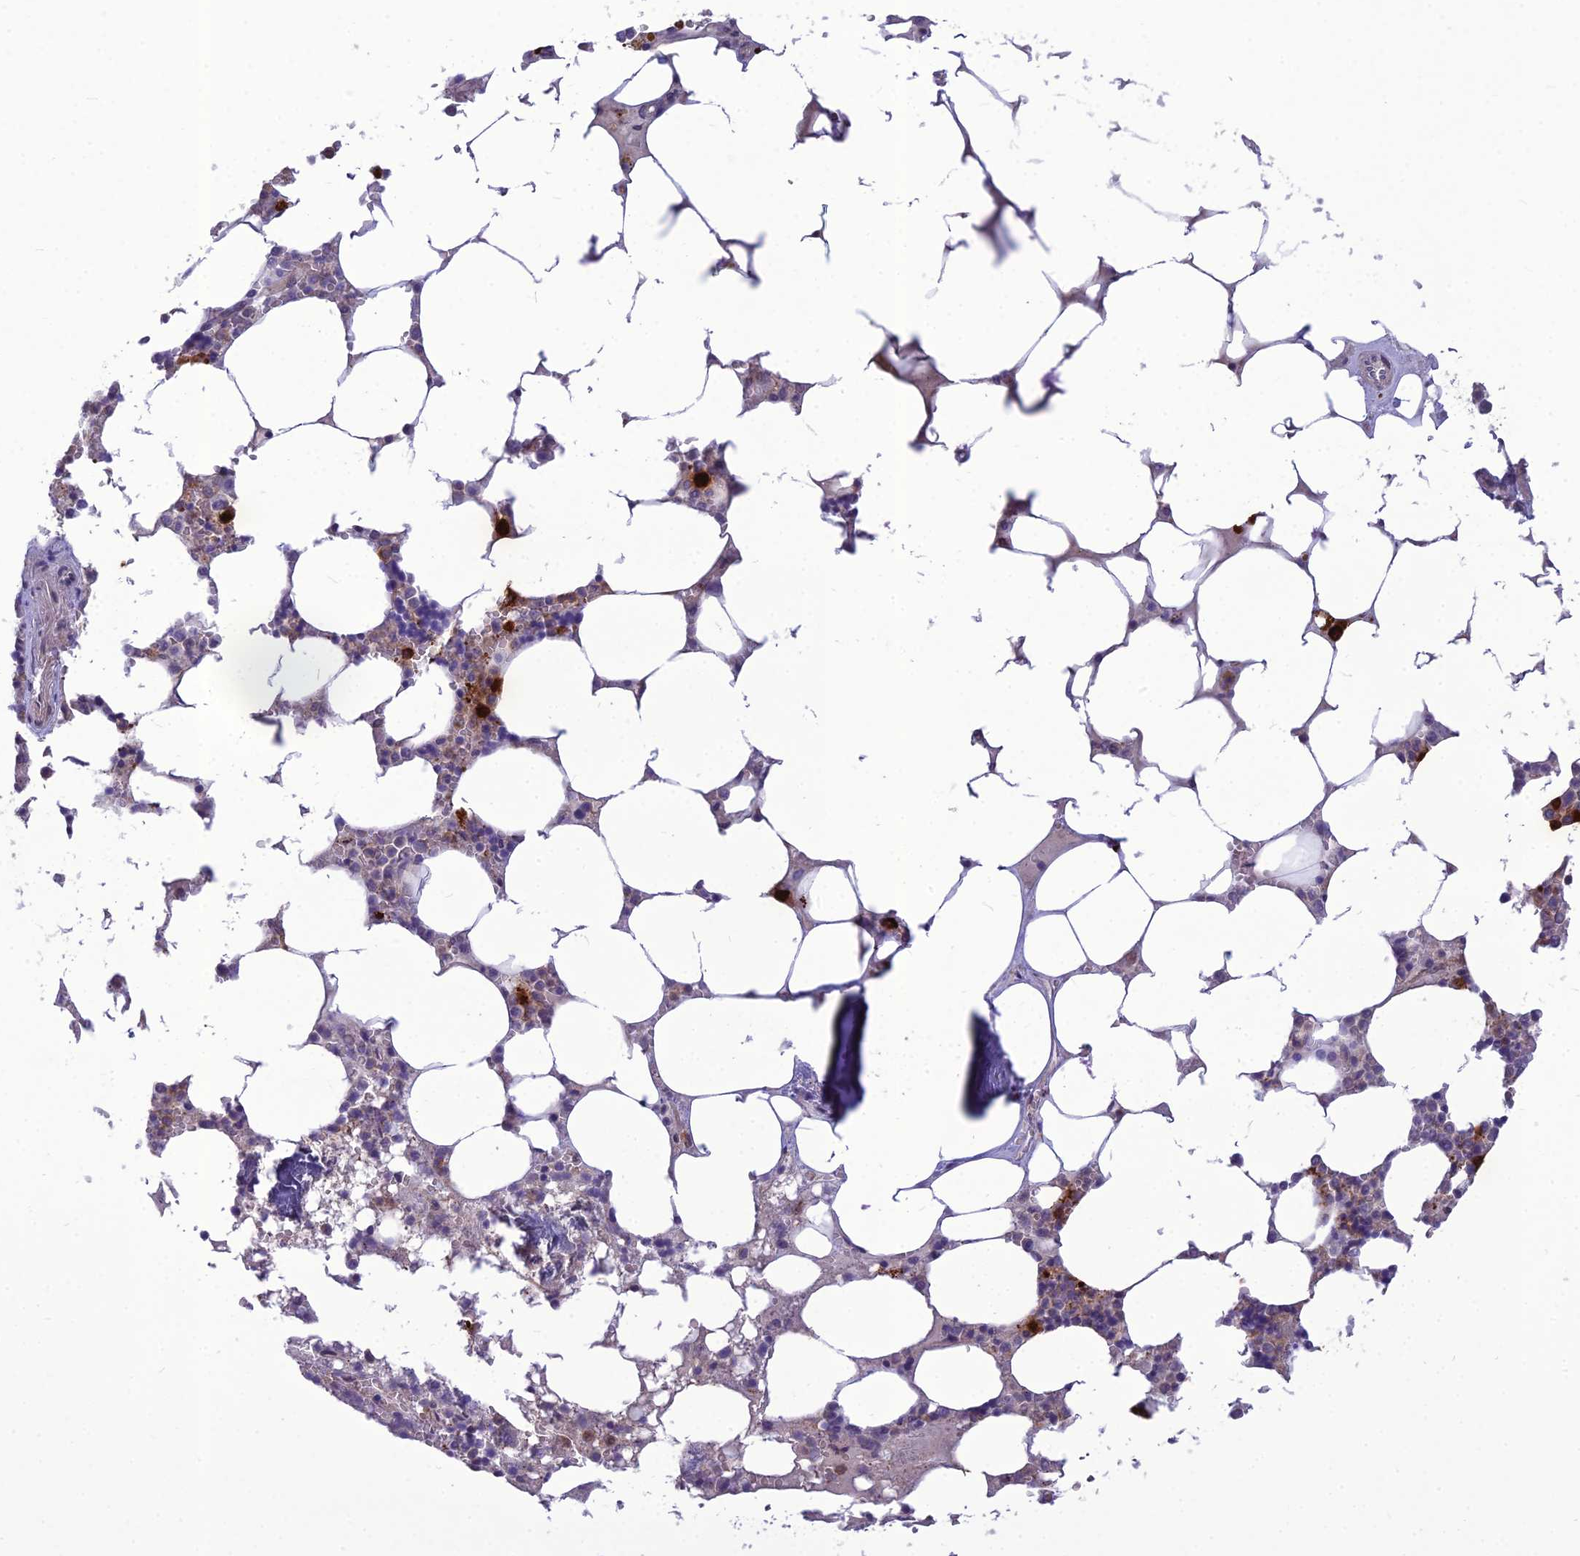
{"staining": {"intensity": "strong", "quantity": "25%-75%", "location": "cytoplasmic/membranous"}, "tissue": "bone marrow", "cell_type": "Hematopoietic cells", "image_type": "normal", "snomed": [{"axis": "morphology", "description": "Normal tissue, NOS"}, {"axis": "topography", "description": "Bone marrow"}], "caption": "Hematopoietic cells show strong cytoplasmic/membranous positivity in about 25%-75% of cells in unremarkable bone marrow. (brown staining indicates protein expression, while blue staining denotes nuclei).", "gene": "BBS7", "patient": {"sex": "male", "age": 64}}